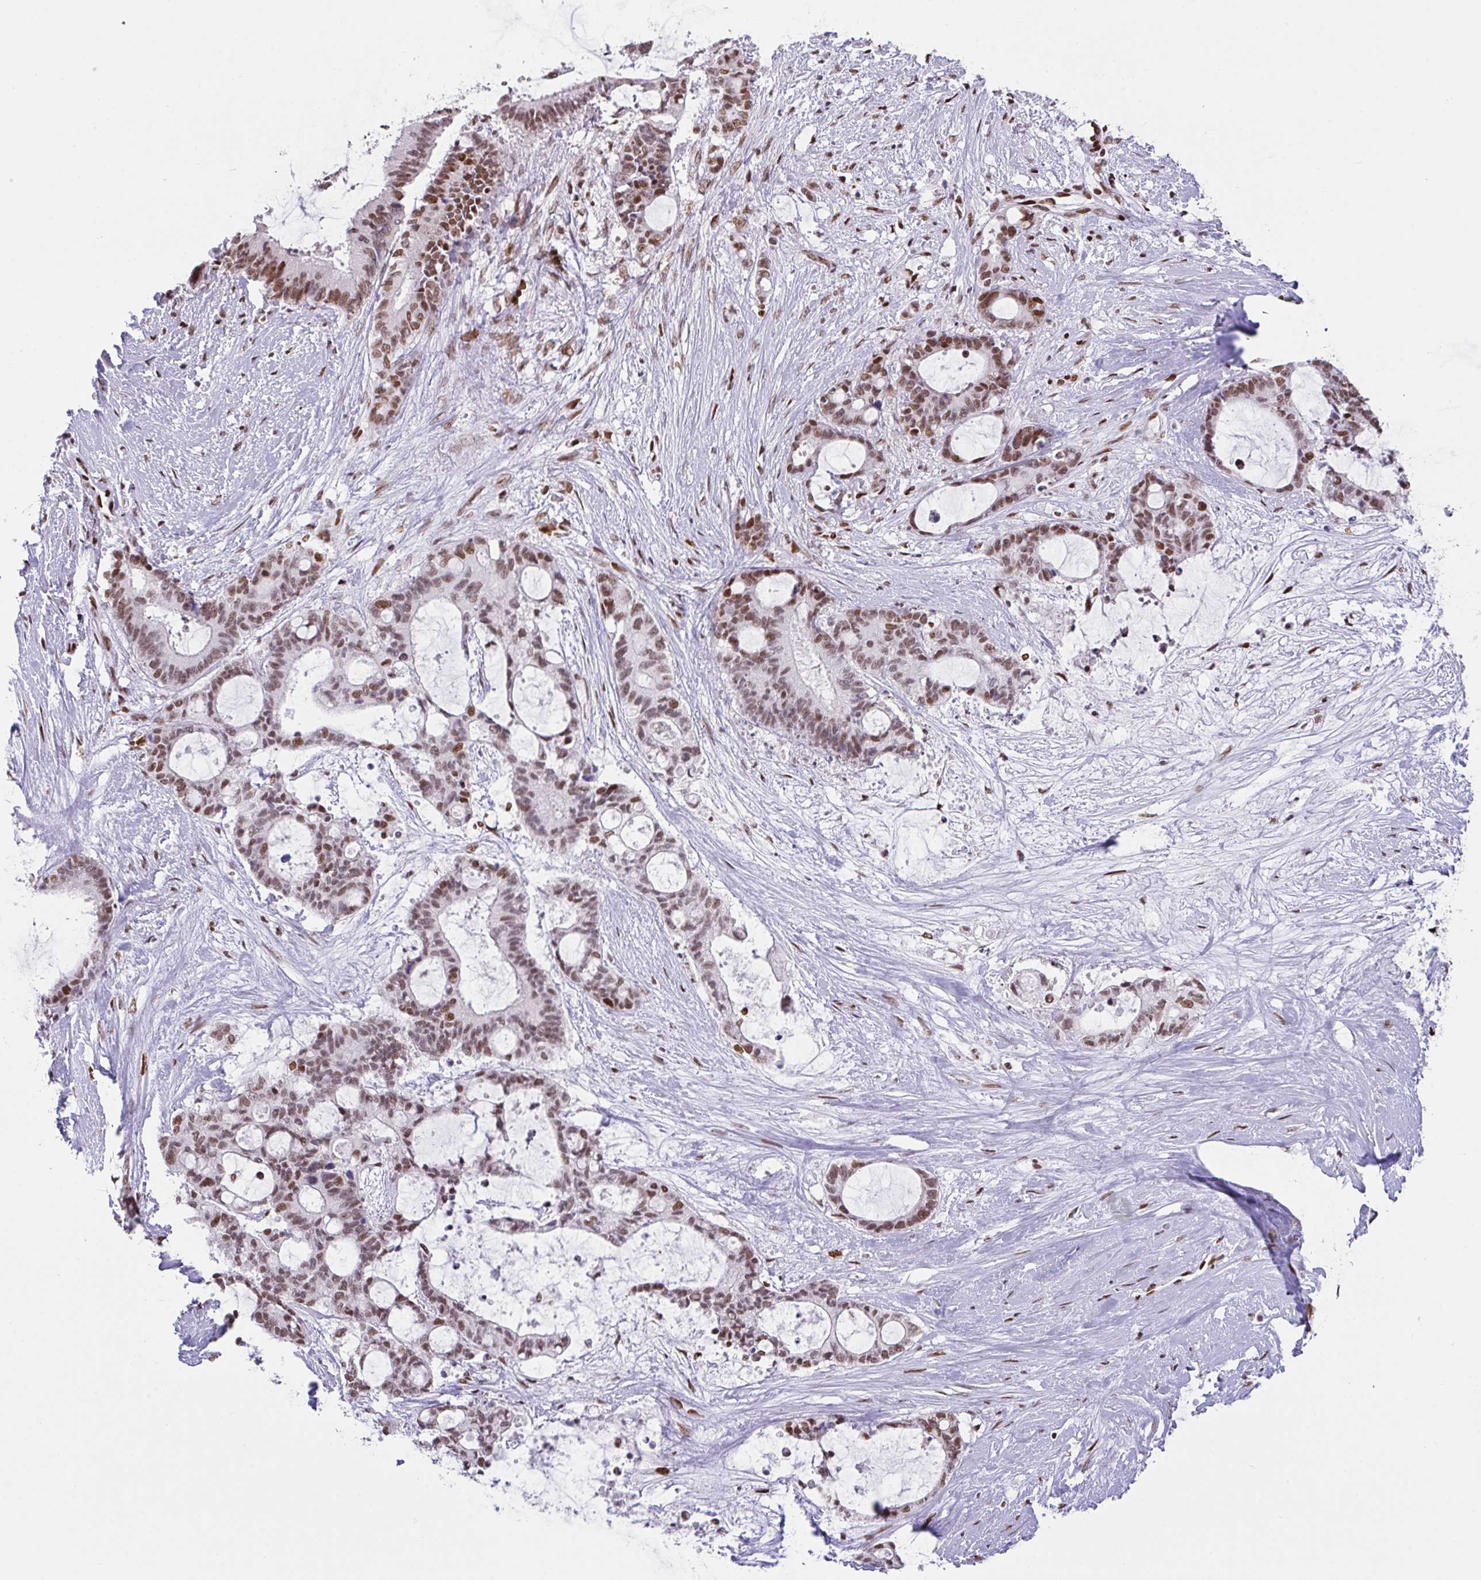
{"staining": {"intensity": "moderate", "quantity": ">75%", "location": "nuclear"}, "tissue": "liver cancer", "cell_type": "Tumor cells", "image_type": "cancer", "snomed": [{"axis": "morphology", "description": "Normal tissue, NOS"}, {"axis": "morphology", "description": "Cholangiocarcinoma"}, {"axis": "topography", "description": "Liver"}, {"axis": "topography", "description": "Peripheral nerve tissue"}], "caption": "Liver cancer stained with a protein marker exhibits moderate staining in tumor cells.", "gene": "CLP1", "patient": {"sex": "female", "age": 73}}